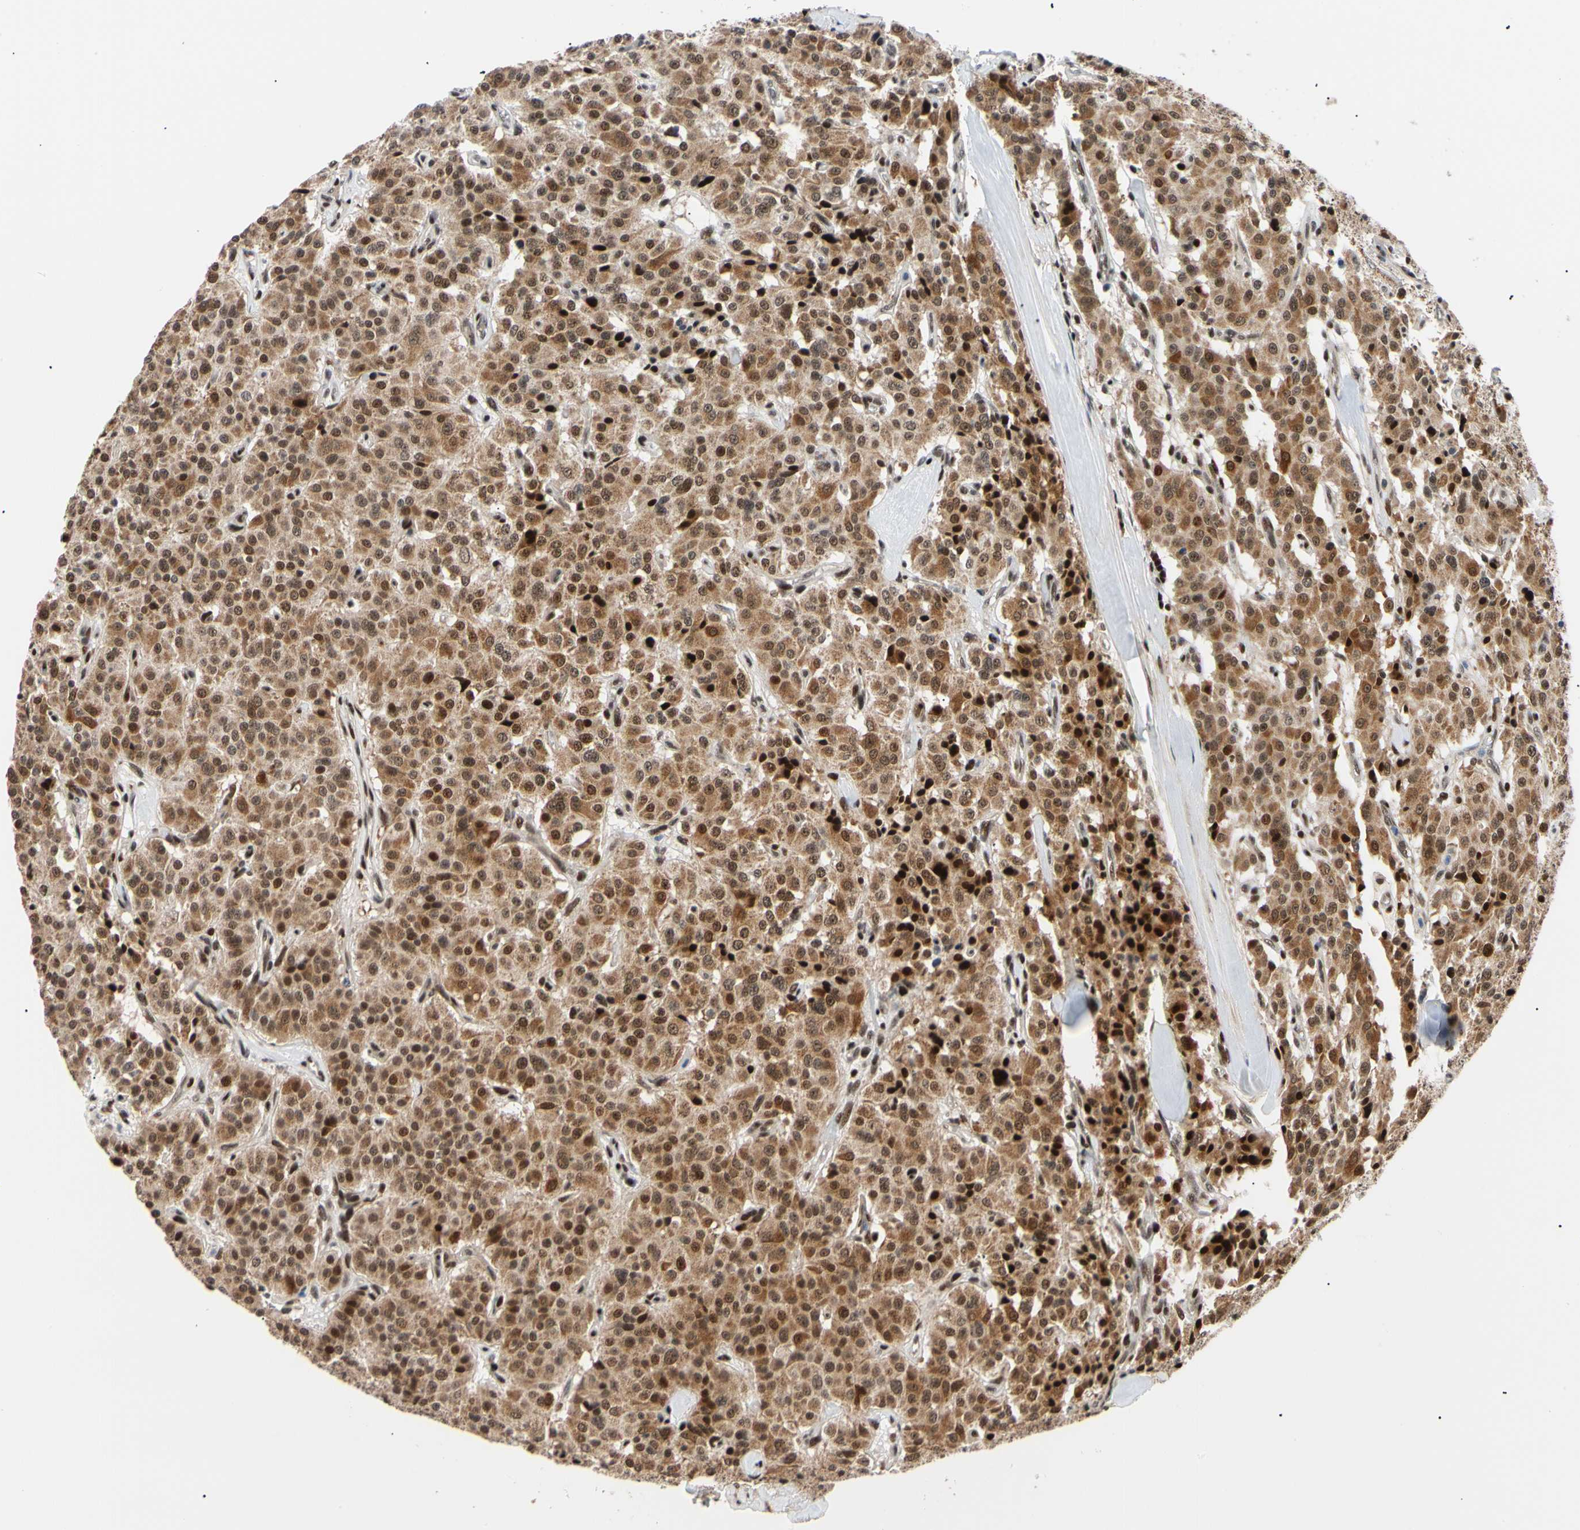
{"staining": {"intensity": "strong", "quantity": ">75%", "location": "cytoplasmic/membranous,nuclear"}, "tissue": "carcinoid", "cell_type": "Tumor cells", "image_type": "cancer", "snomed": [{"axis": "morphology", "description": "Carcinoid, malignant, NOS"}, {"axis": "topography", "description": "Lung"}], "caption": "Protein staining shows strong cytoplasmic/membranous and nuclear positivity in about >75% of tumor cells in malignant carcinoid.", "gene": "E2F1", "patient": {"sex": "male", "age": 30}}